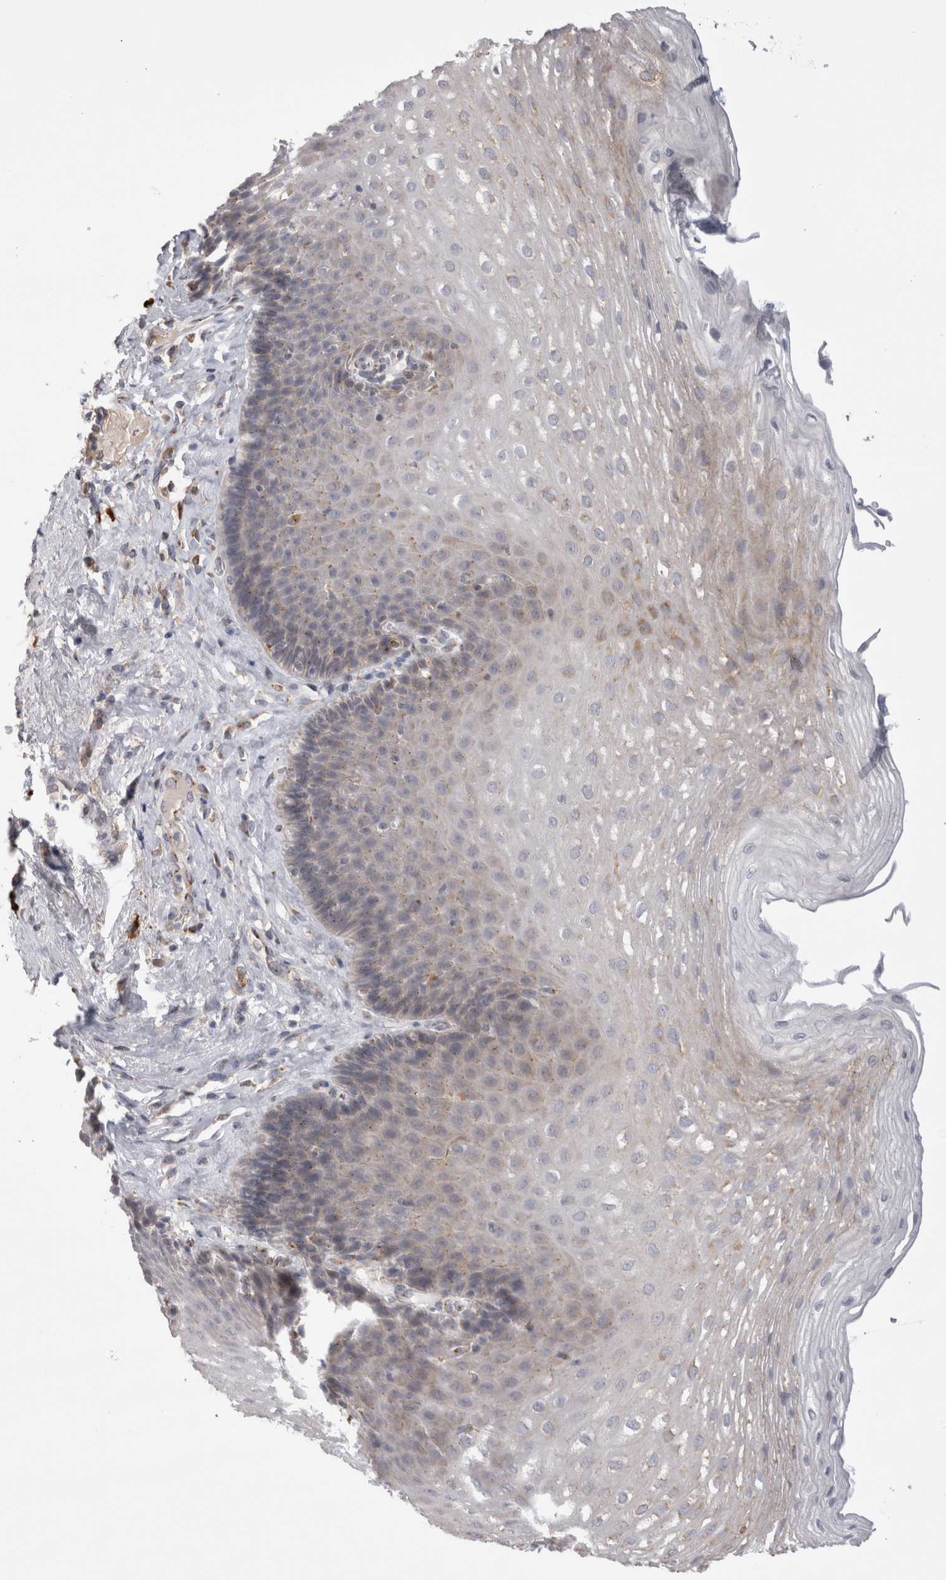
{"staining": {"intensity": "weak", "quantity": "<25%", "location": "cytoplasmic/membranous"}, "tissue": "esophagus", "cell_type": "Squamous epithelial cells", "image_type": "normal", "snomed": [{"axis": "morphology", "description": "Normal tissue, NOS"}, {"axis": "topography", "description": "Esophagus"}], "caption": "DAB immunohistochemical staining of normal human esophagus shows no significant staining in squamous epithelial cells.", "gene": "ZNF341", "patient": {"sex": "female", "age": 66}}